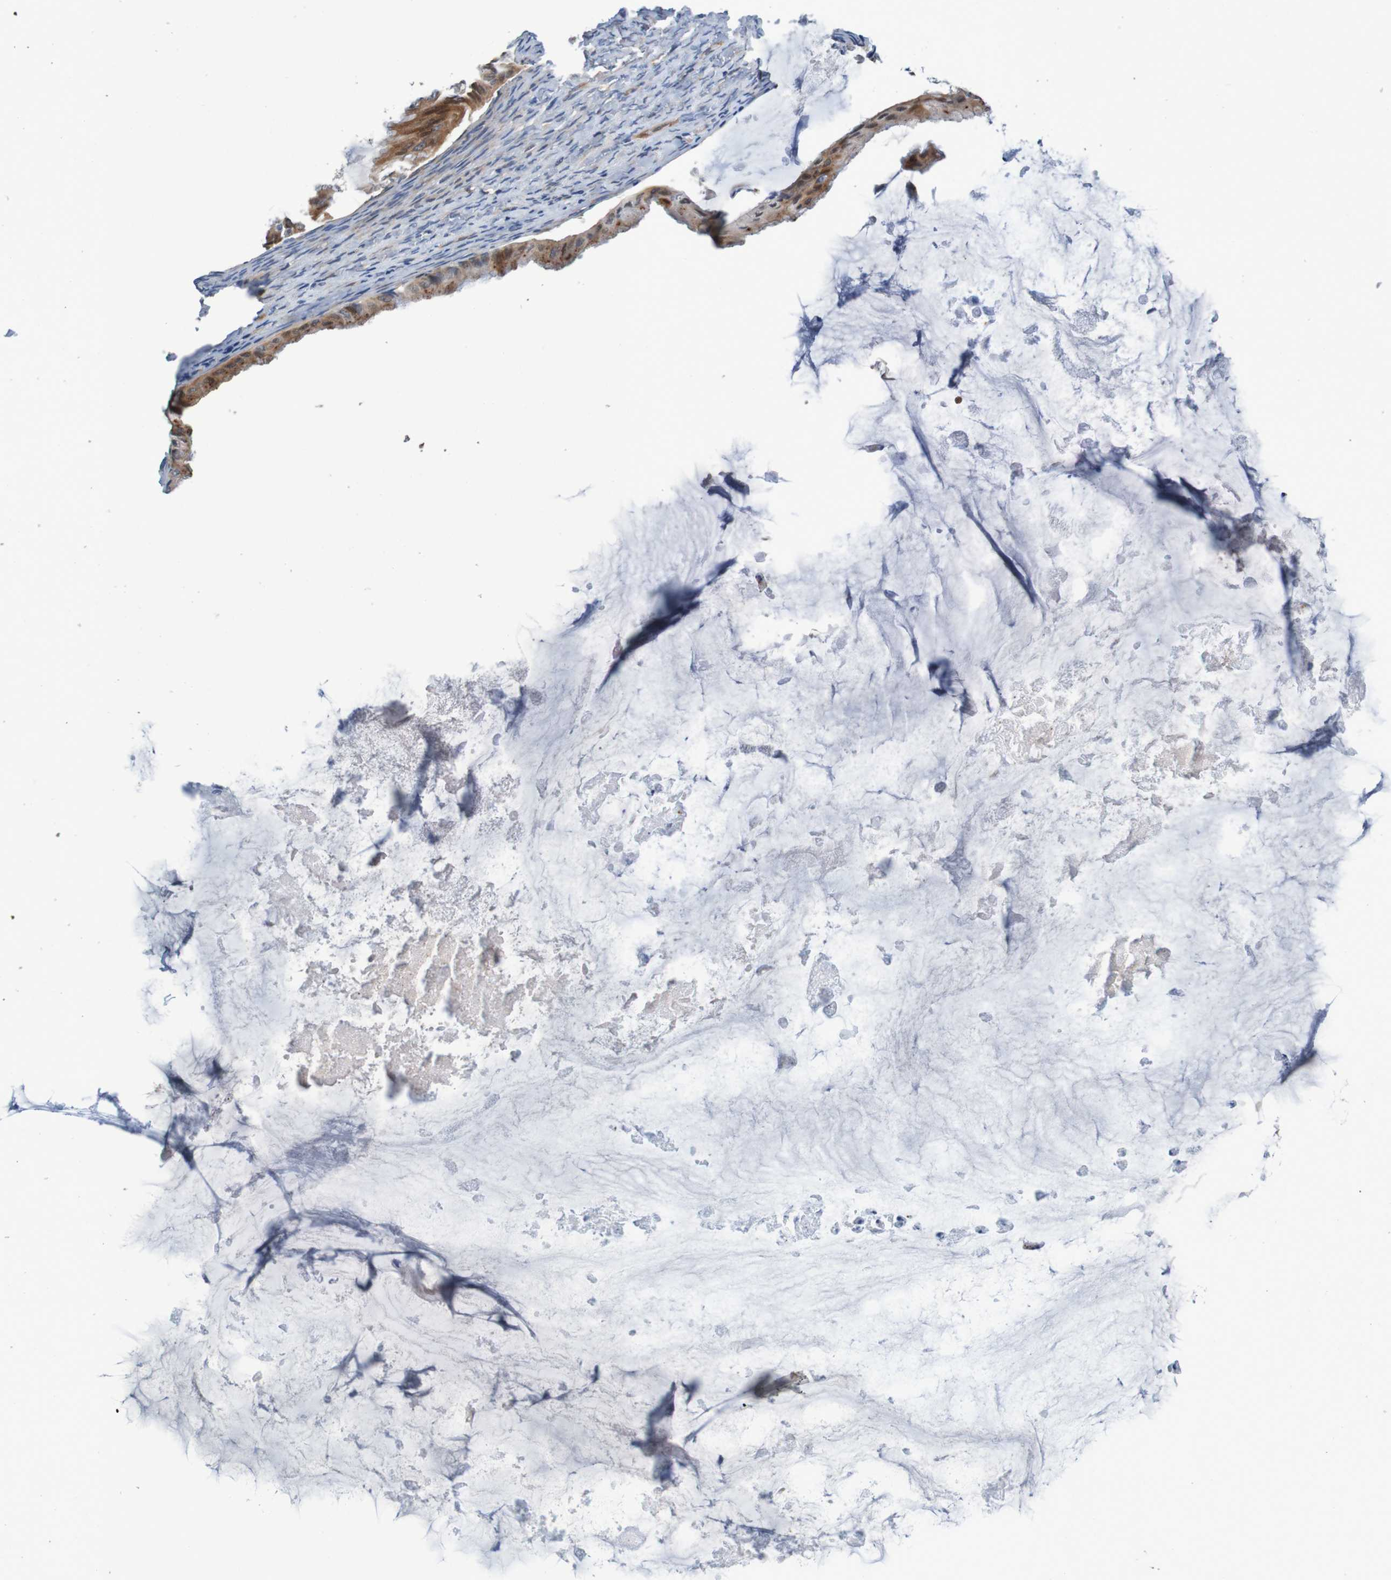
{"staining": {"intensity": "moderate", "quantity": ">75%", "location": "cytoplasmic/membranous"}, "tissue": "ovarian cancer", "cell_type": "Tumor cells", "image_type": "cancer", "snomed": [{"axis": "morphology", "description": "Cystadenocarcinoma, mucinous, NOS"}, {"axis": "topography", "description": "Ovary"}], "caption": "Protein analysis of mucinous cystadenocarcinoma (ovarian) tissue displays moderate cytoplasmic/membranous positivity in about >75% of tumor cells. (DAB = brown stain, brightfield microscopy at high magnification).", "gene": "CPED1", "patient": {"sex": "female", "age": 61}}